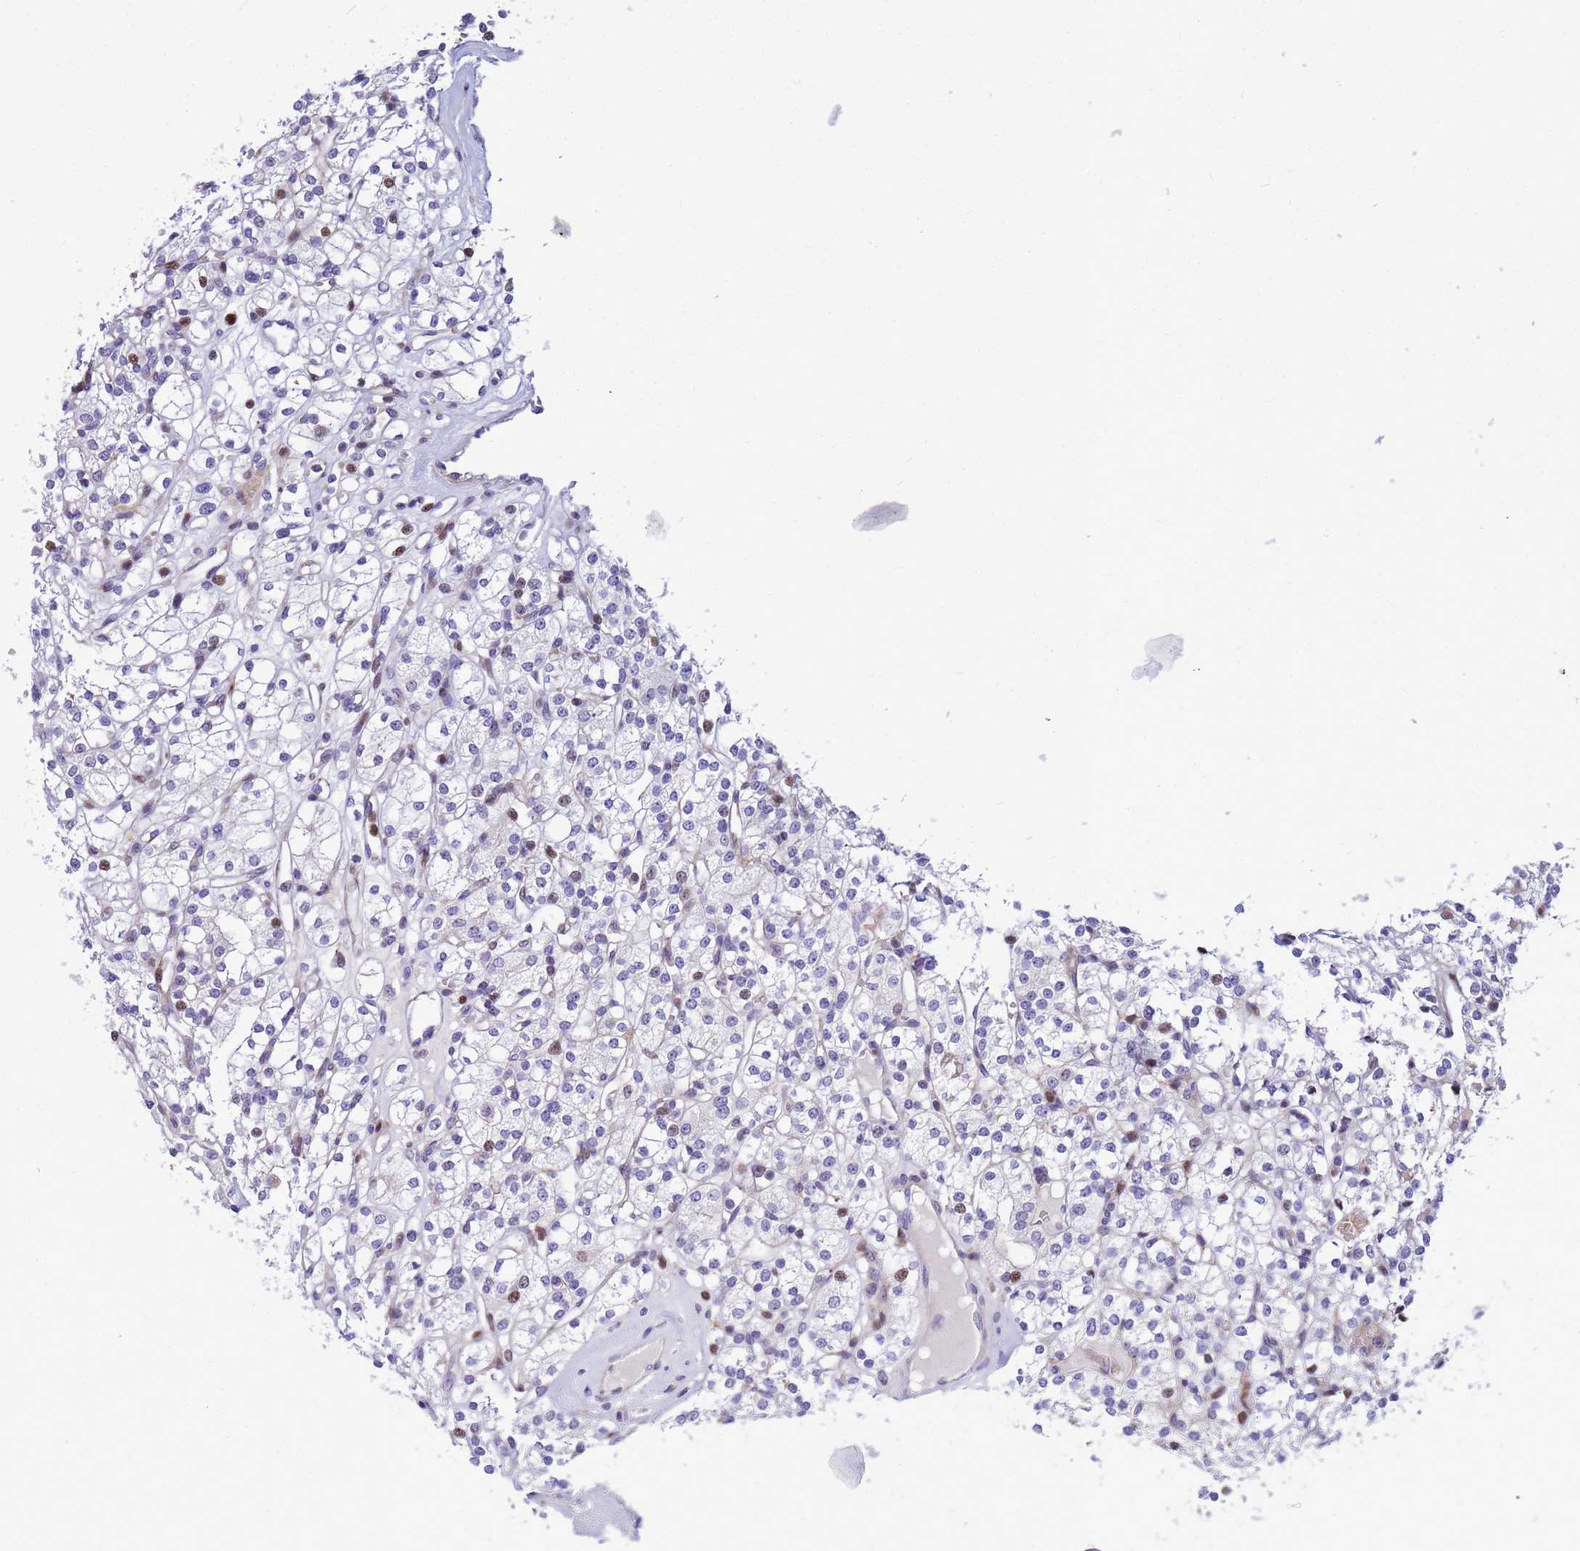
{"staining": {"intensity": "negative", "quantity": "none", "location": "none"}, "tissue": "renal cancer", "cell_type": "Tumor cells", "image_type": "cancer", "snomed": [{"axis": "morphology", "description": "Adenocarcinoma, NOS"}, {"axis": "topography", "description": "Kidney"}], "caption": "Human adenocarcinoma (renal) stained for a protein using IHC reveals no positivity in tumor cells.", "gene": "ADAMTS7", "patient": {"sex": "male", "age": 77}}